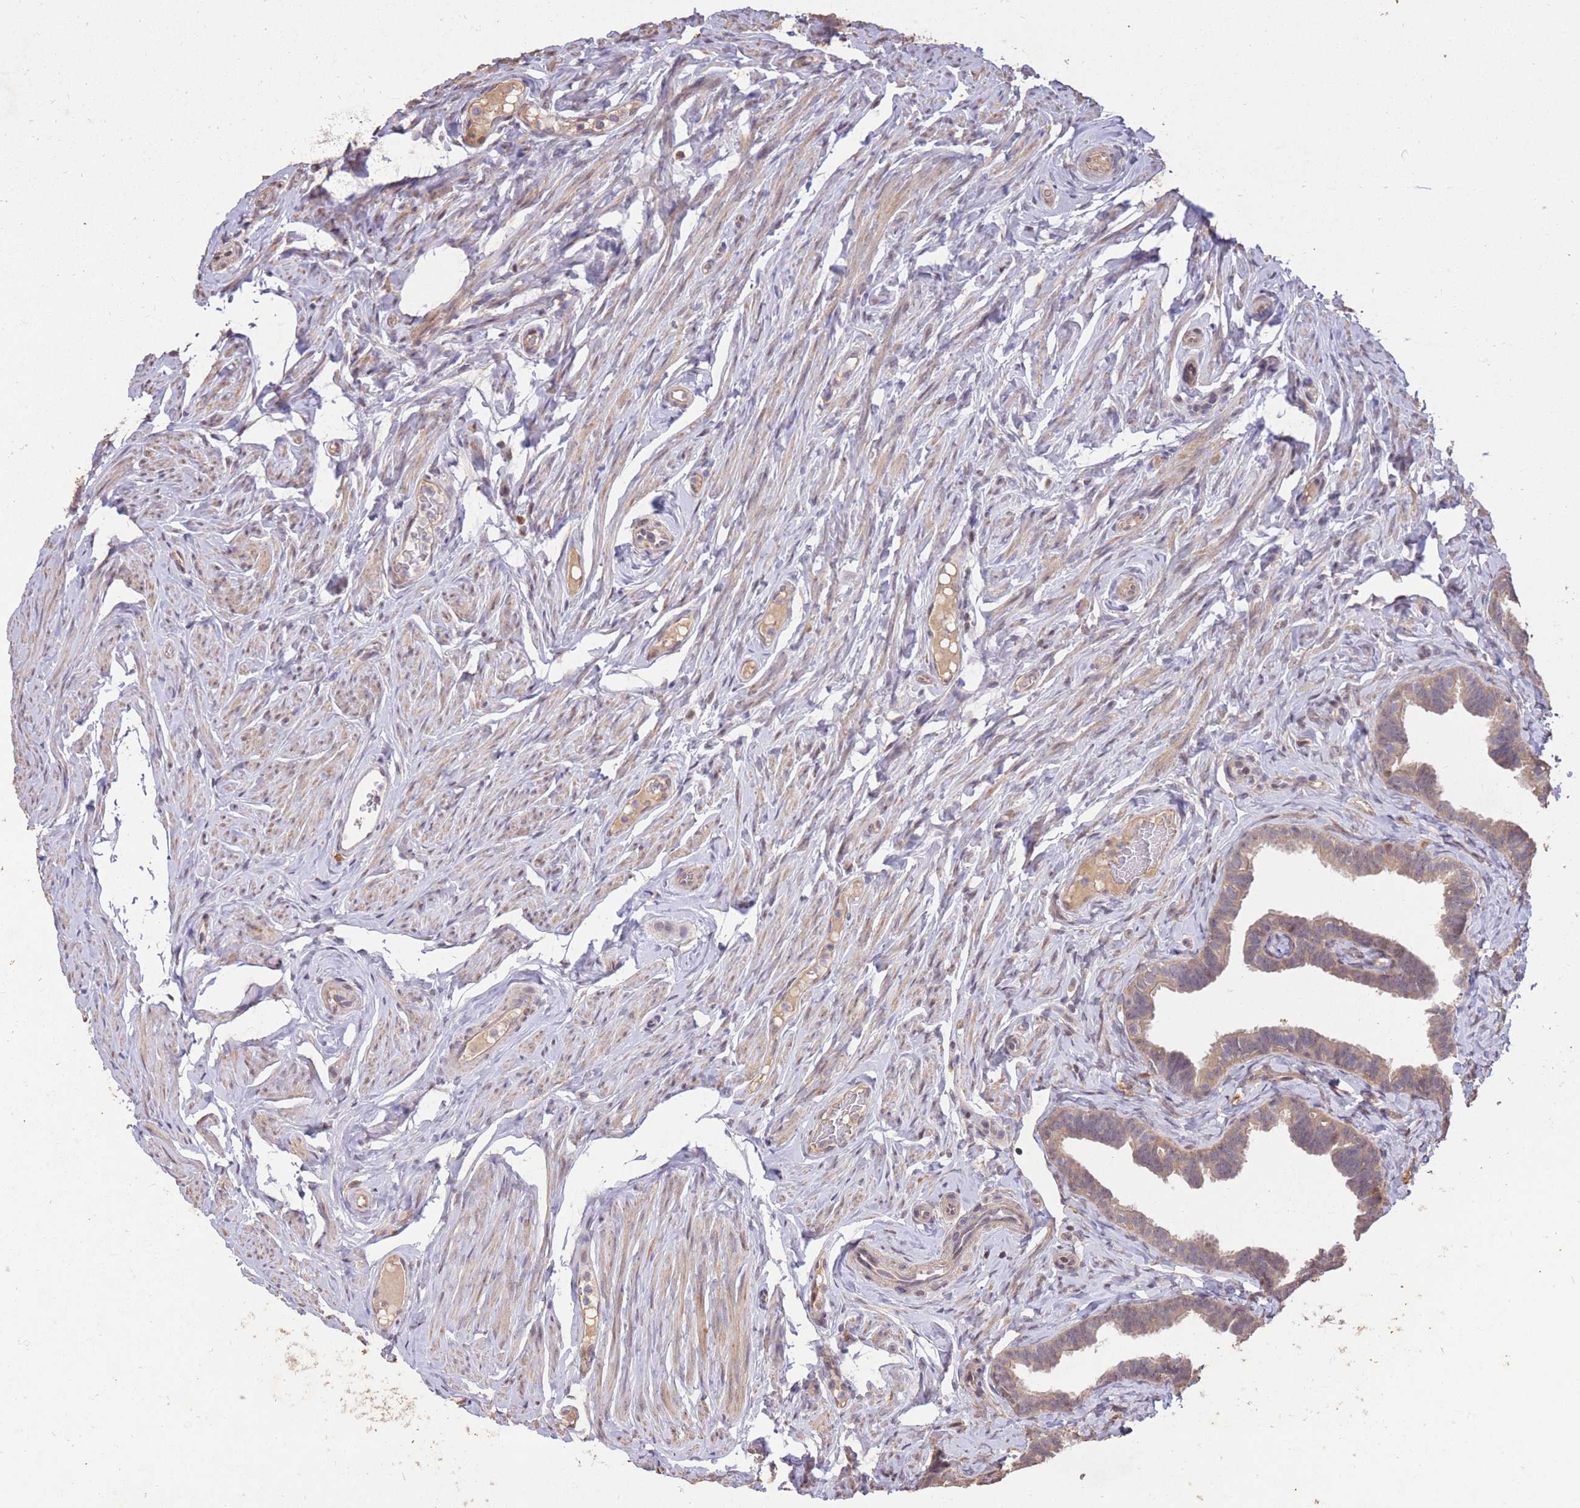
{"staining": {"intensity": "weak", "quantity": ">75%", "location": "cytoplasmic/membranous"}, "tissue": "fallopian tube", "cell_type": "Glandular cells", "image_type": "normal", "snomed": [{"axis": "morphology", "description": "Normal tissue, NOS"}, {"axis": "topography", "description": "Fallopian tube"}], "caption": "Immunohistochemistry of unremarkable fallopian tube shows low levels of weak cytoplasmic/membranous expression in about >75% of glandular cells.", "gene": "RGS14", "patient": {"sex": "female", "age": 65}}